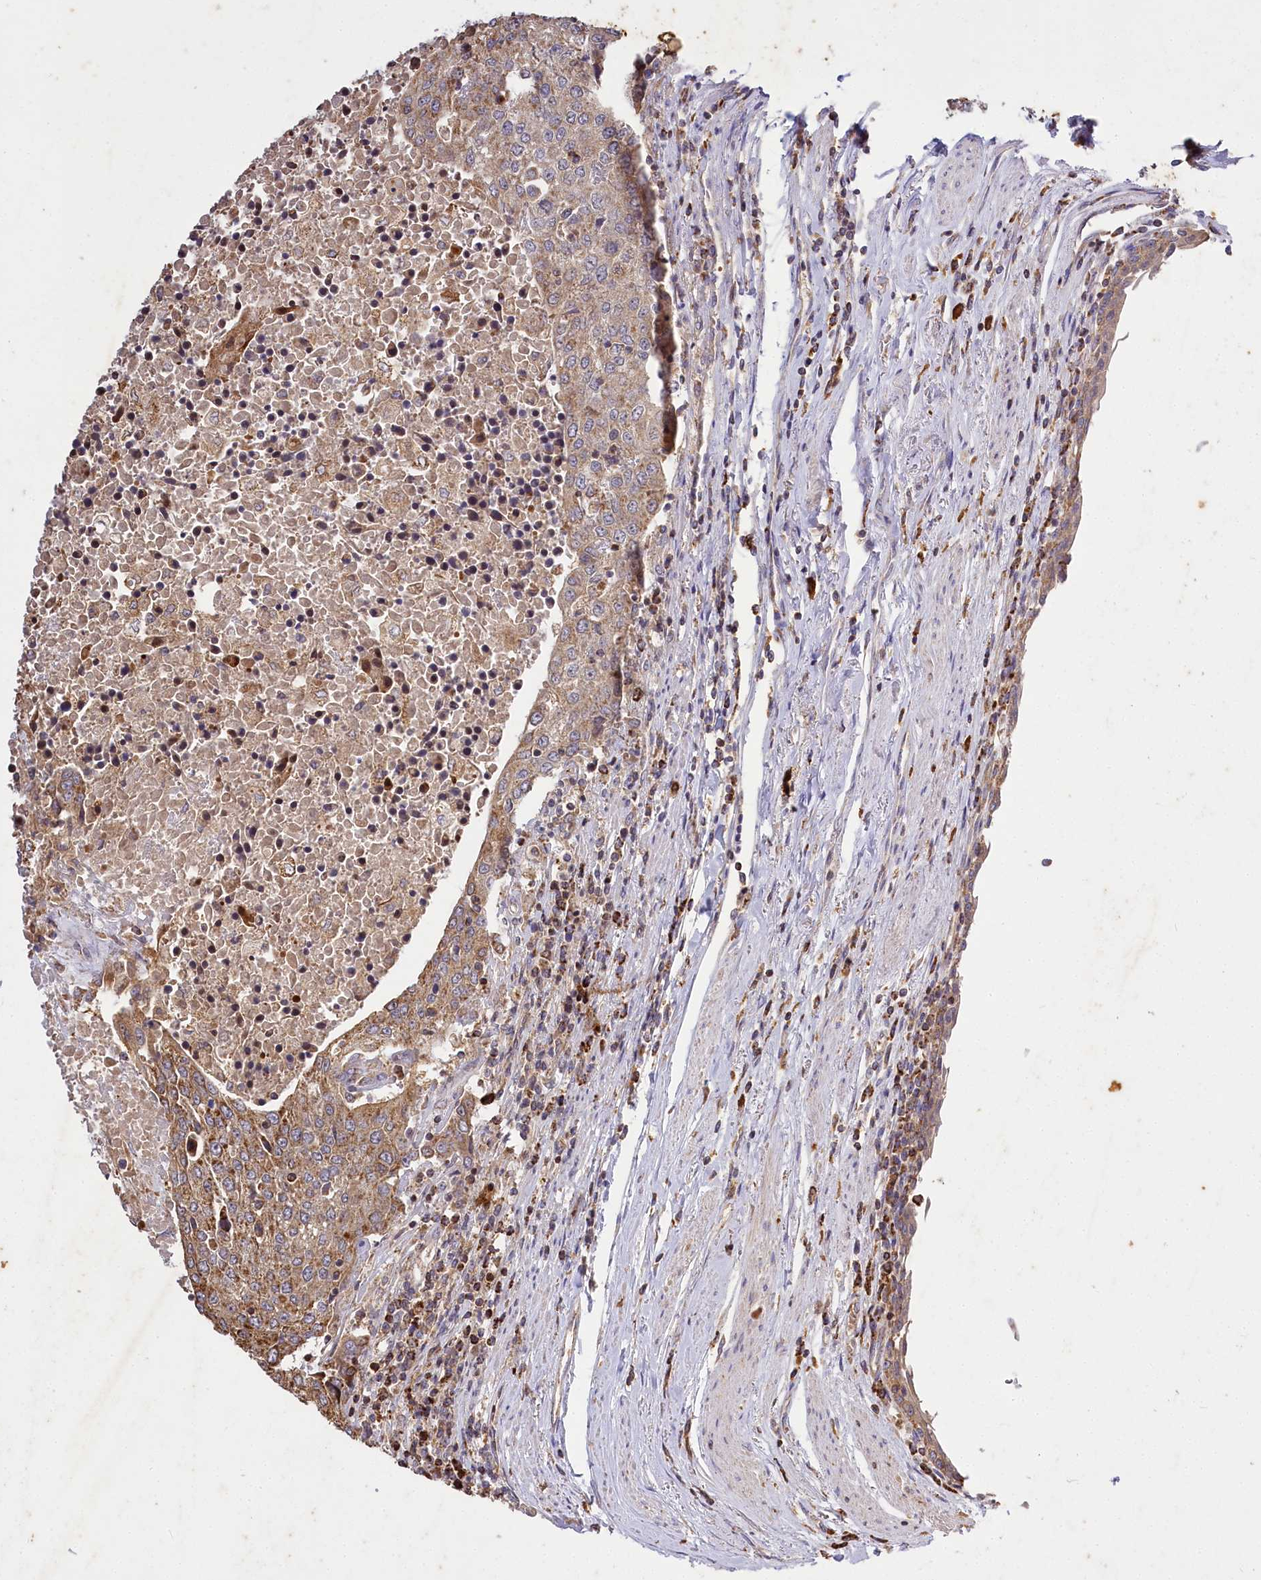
{"staining": {"intensity": "moderate", "quantity": ">75%", "location": "cytoplasmic/membranous"}, "tissue": "urothelial cancer", "cell_type": "Tumor cells", "image_type": "cancer", "snomed": [{"axis": "morphology", "description": "Urothelial carcinoma, High grade"}, {"axis": "topography", "description": "Urinary bladder"}], "caption": "Urothelial carcinoma (high-grade) stained with a brown dye exhibits moderate cytoplasmic/membranous positive expression in about >75% of tumor cells.", "gene": "CARD19", "patient": {"sex": "female", "age": 85}}